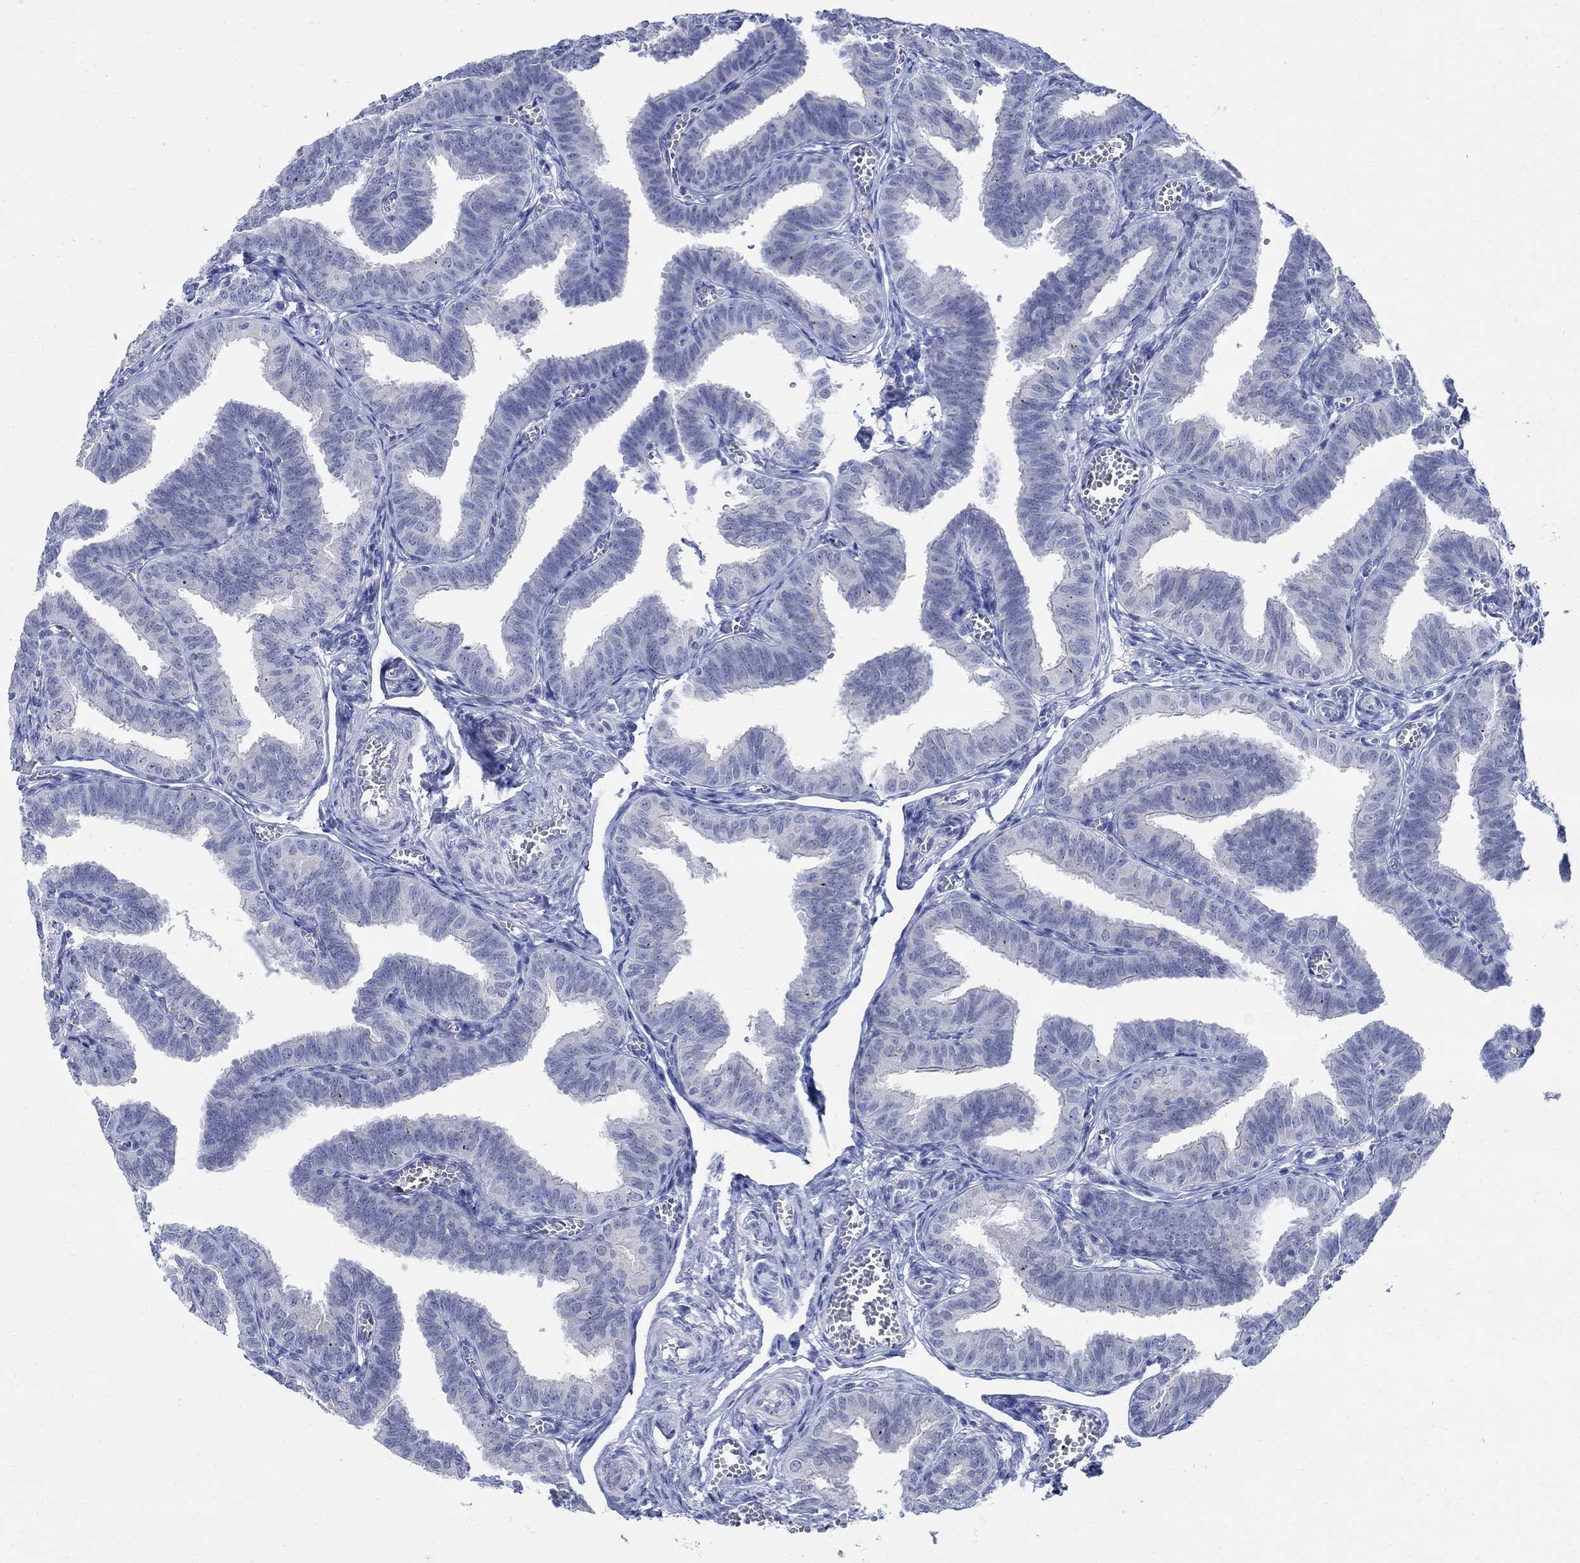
{"staining": {"intensity": "negative", "quantity": "none", "location": "none"}, "tissue": "fallopian tube", "cell_type": "Glandular cells", "image_type": "normal", "snomed": [{"axis": "morphology", "description": "Normal tissue, NOS"}, {"axis": "topography", "description": "Fallopian tube"}], "caption": "IHC of unremarkable human fallopian tube shows no positivity in glandular cells. (Brightfield microscopy of DAB immunohistochemistry (IHC) at high magnification).", "gene": "CAMK2N1", "patient": {"sex": "female", "age": 25}}